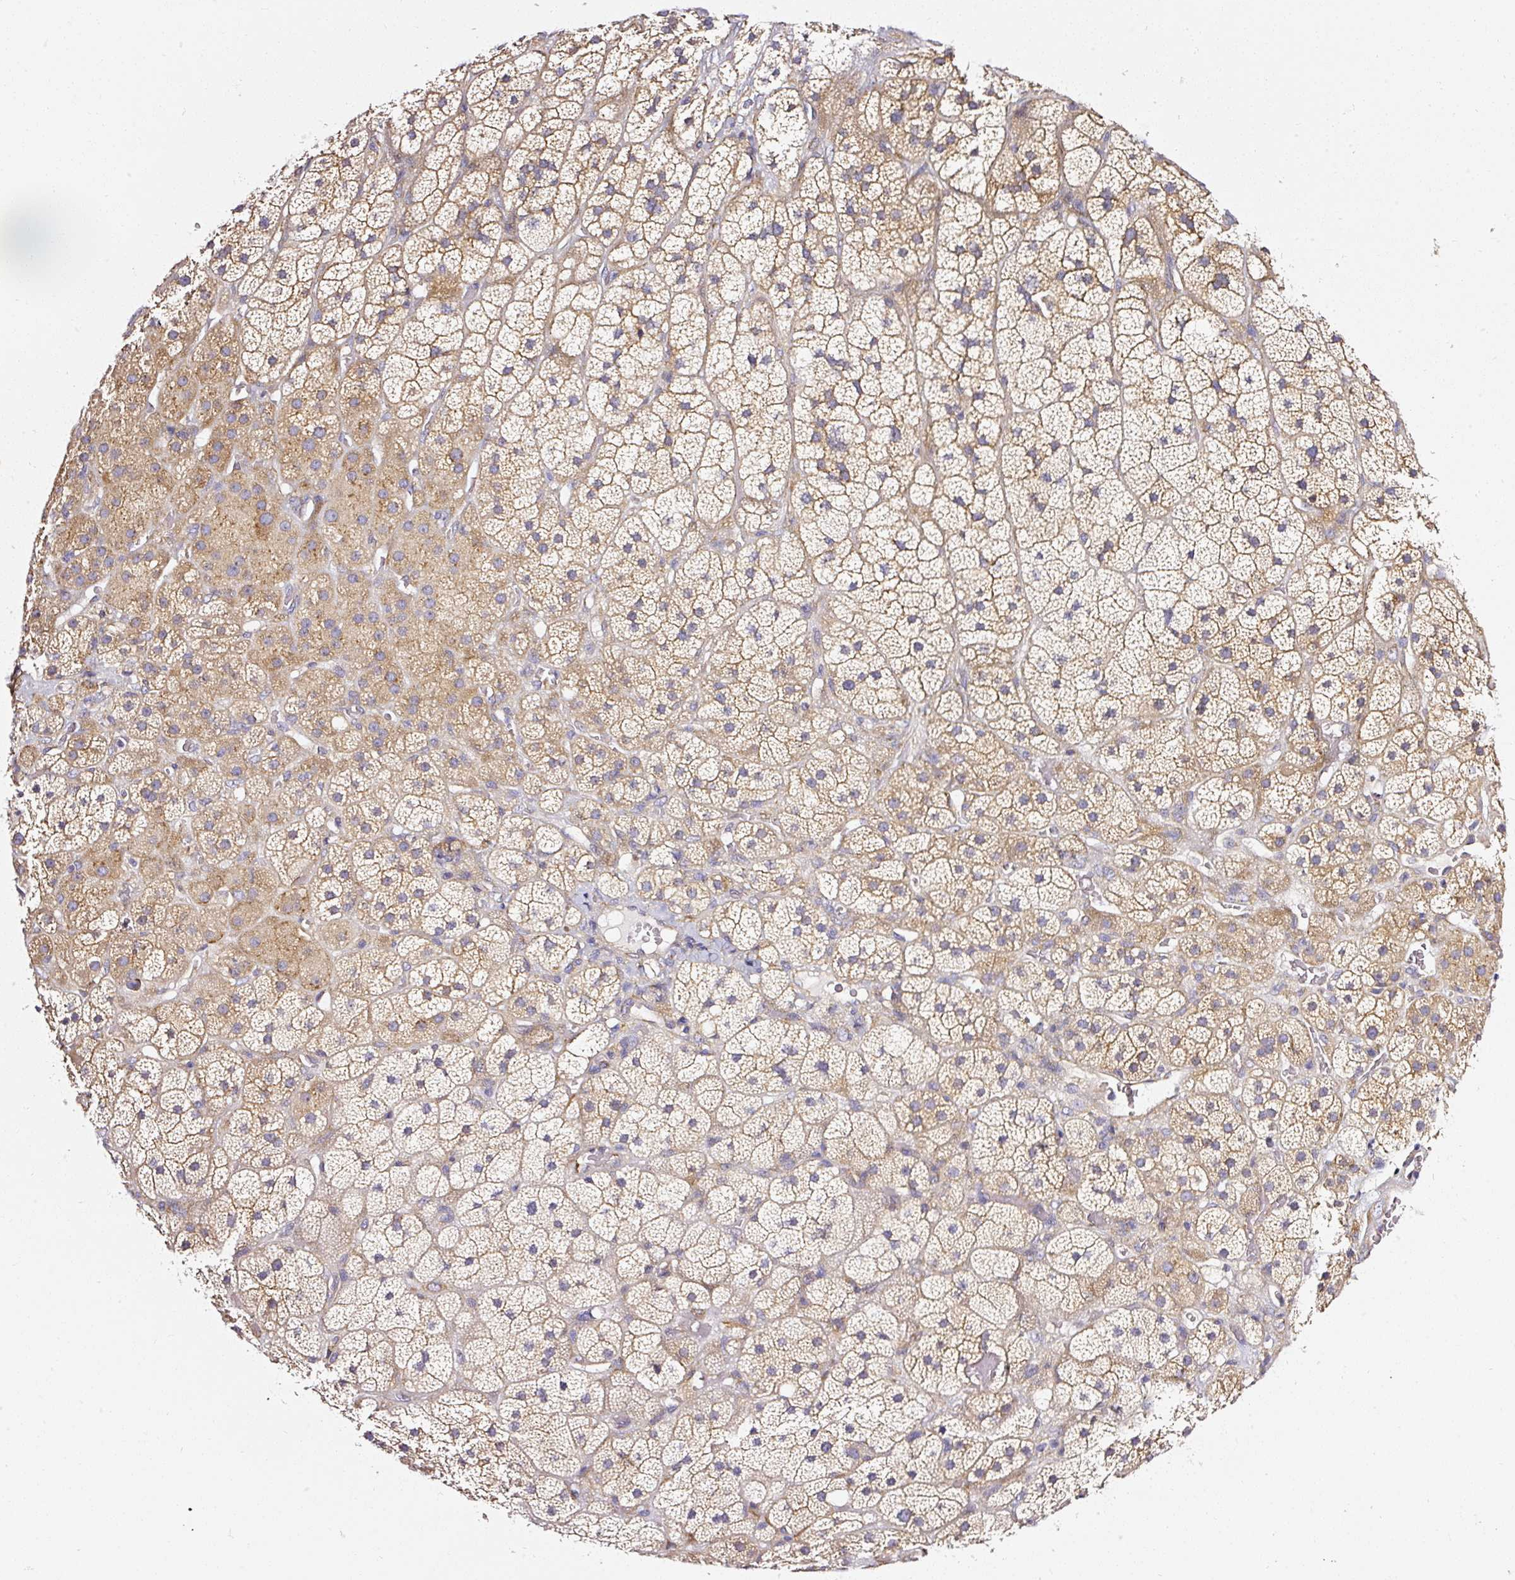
{"staining": {"intensity": "moderate", "quantity": ">75%", "location": "cytoplasmic/membranous"}, "tissue": "adrenal gland", "cell_type": "Glandular cells", "image_type": "normal", "snomed": [{"axis": "morphology", "description": "Normal tissue, NOS"}, {"axis": "topography", "description": "Adrenal gland"}], "caption": "Adrenal gland stained for a protein (brown) reveals moderate cytoplasmic/membranous positive positivity in approximately >75% of glandular cells.", "gene": "RPL10A", "patient": {"sex": "male", "age": 57}}